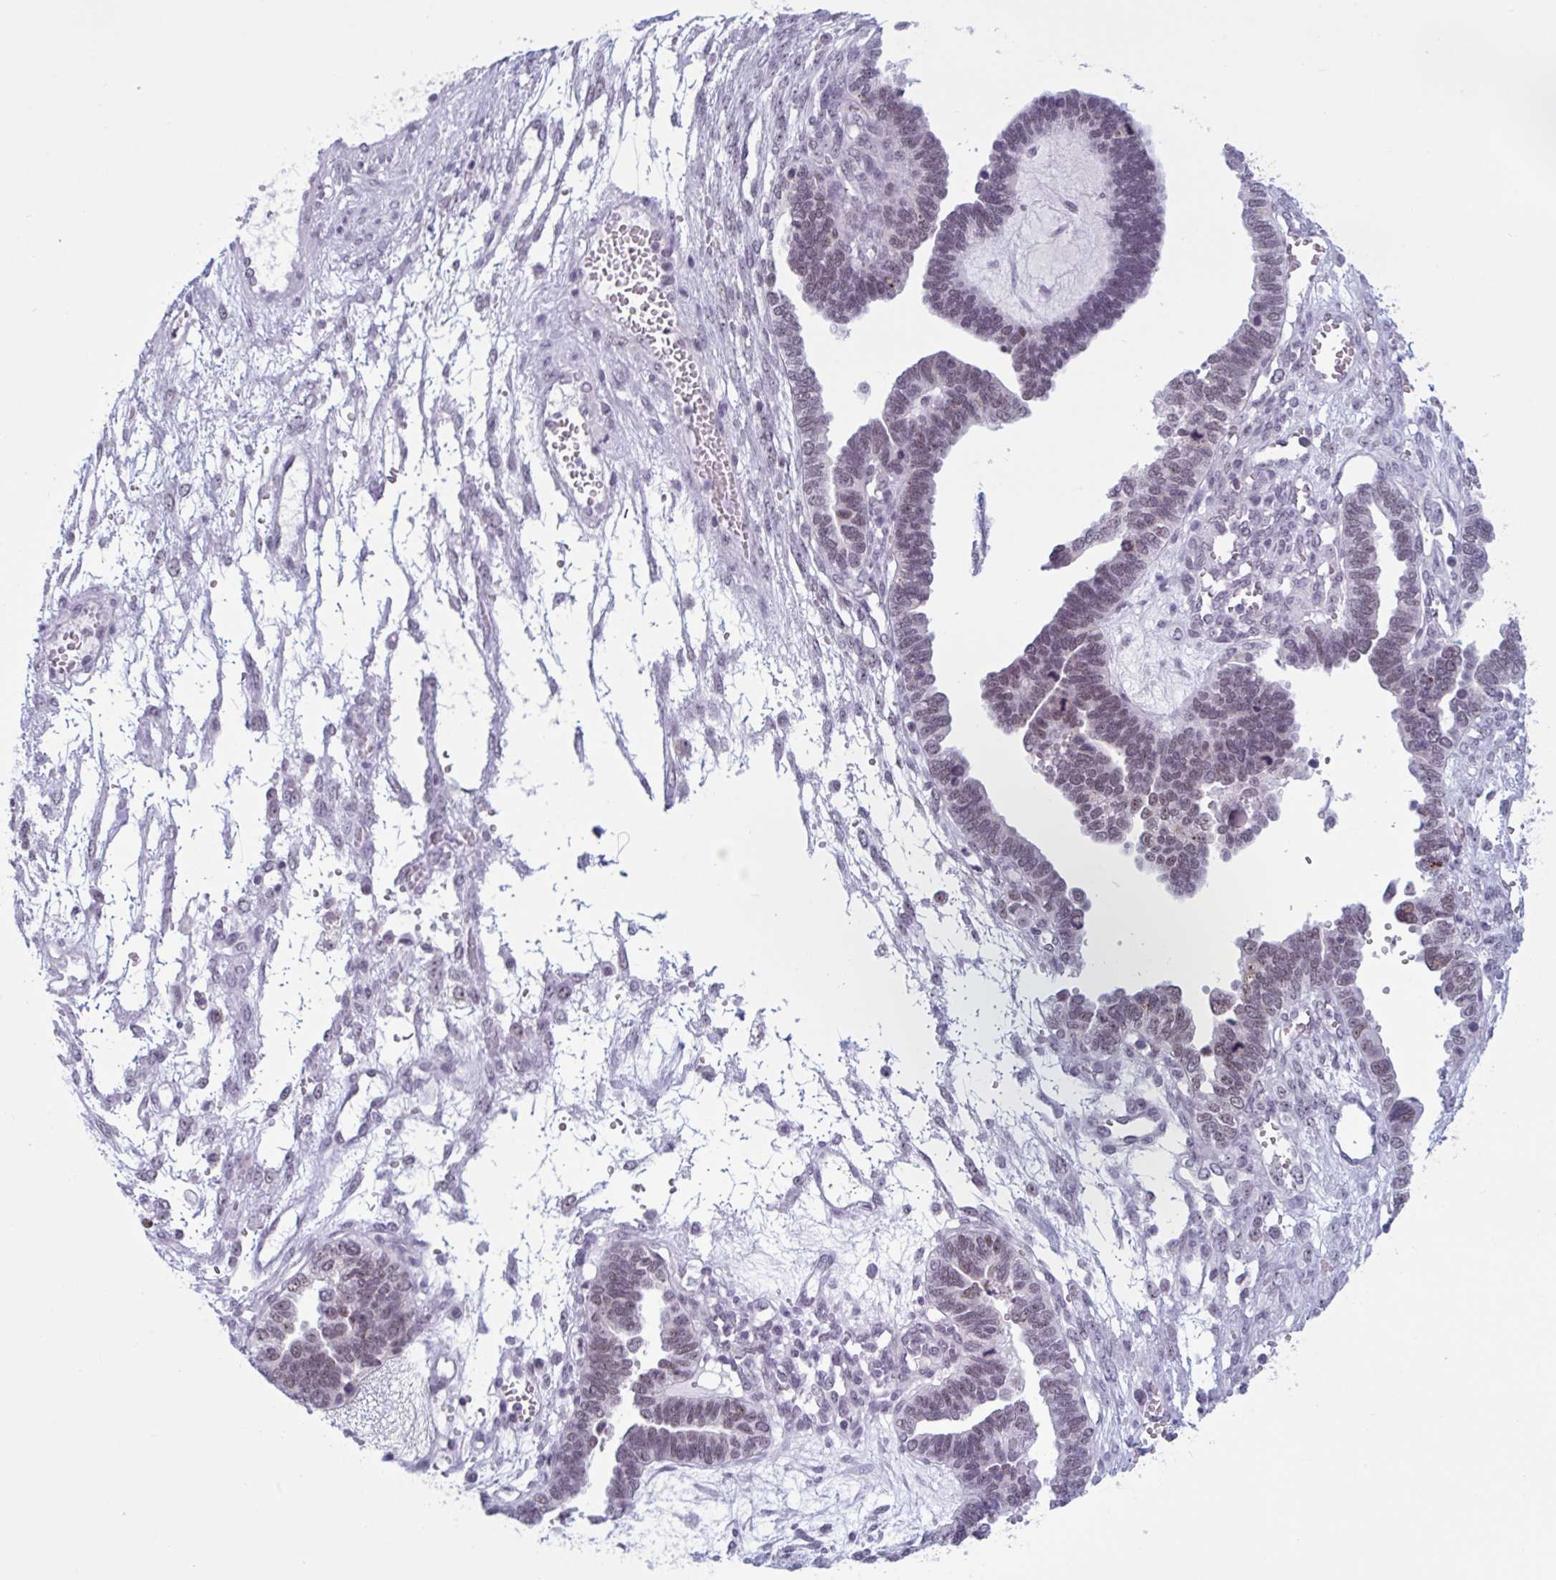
{"staining": {"intensity": "weak", "quantity": "25%-75%", "location": "nuclear"}, "tissue": "ovarian cancer", "cell_type": "Tumor cells", "image_type": "cancer", "snomed": [{"axis": "morphology", "description": "Cystadenocarcinoma, serous, NOS"}, {"axis": "topography", "description": "Ovary"}], "caption": "A brown stain highlights weak nuclear positivity of a protein in human serous cystadenocarcinoma (ovarian) tumor cells. The protein is stained brown, and the nuclei are stained in blue (DAB IHC with brightfield microscopy, high magnification).", "gene": "TGM6", "patient": {"sex": "female", "age": 51}}